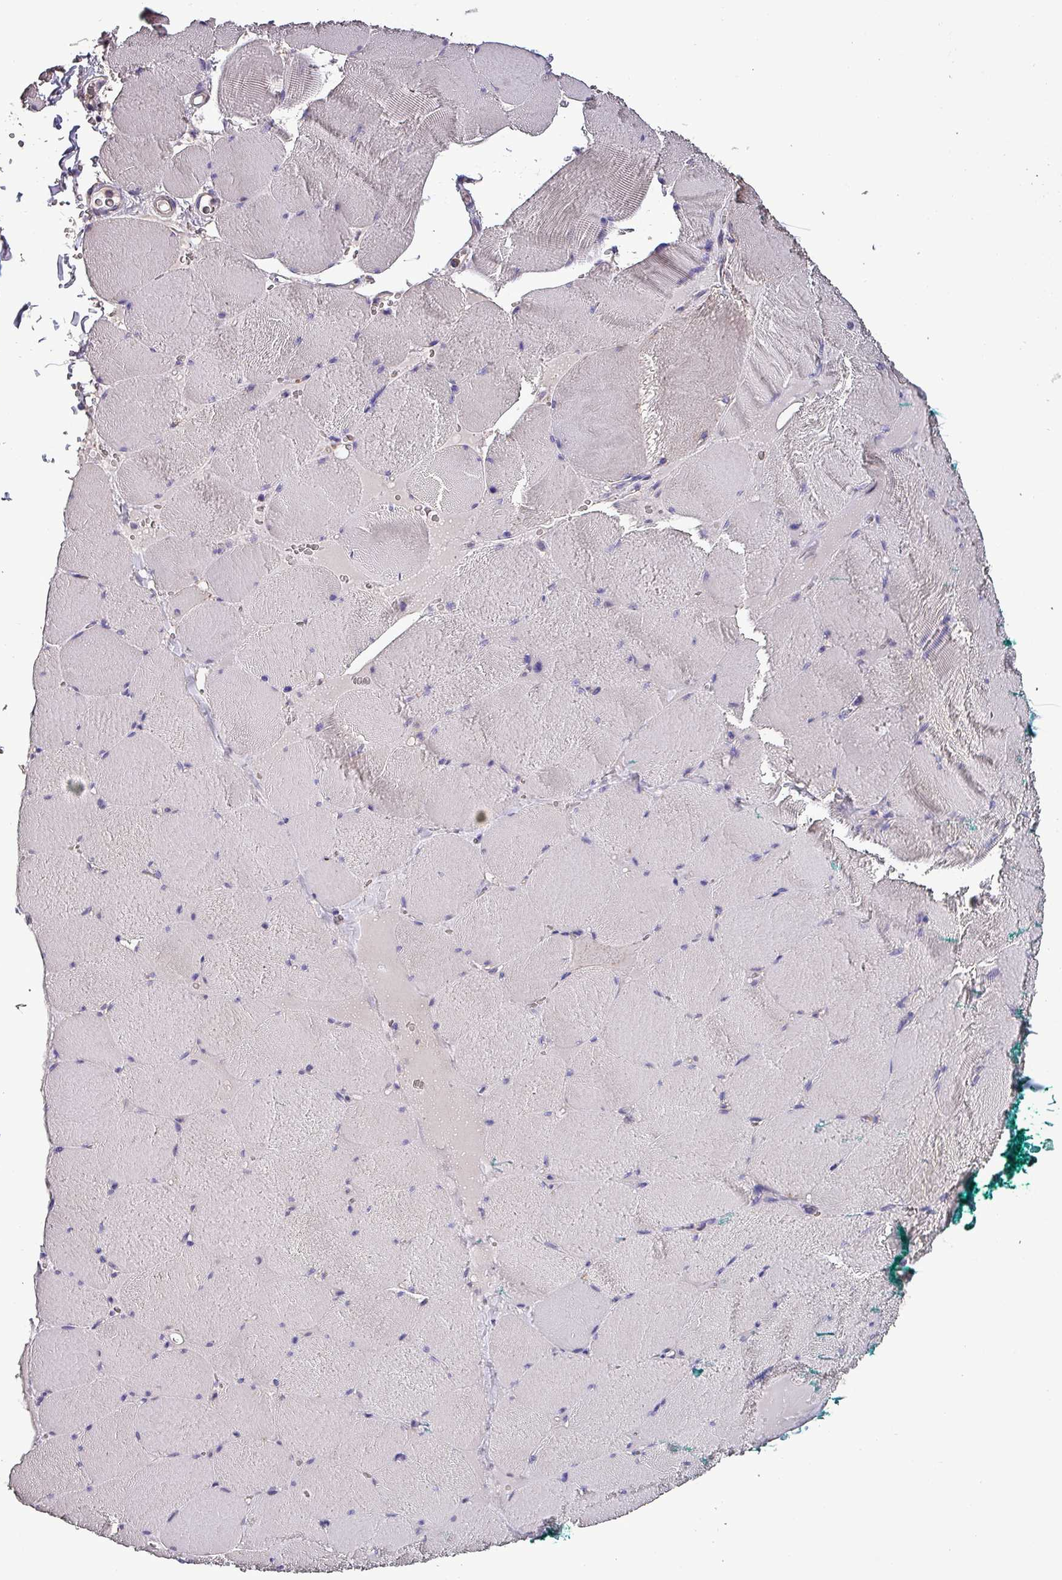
{"staining": {"intensity": "negative", "quantity": "none", "location": "none"}, "tissue": "skeletal muscle", "cell_type": "Myocytes", "image_type": "normal", "snomed": [{"axis": "morphology", "description": "Normal tissue, NOS"}, {"axis": "topography", "description": "Skeletal muscle"}, {"axis": "topography", "description": "Head-Neck"}], "caption": "Immunohistochemistry (IHC) photomicrograph of normal skeletal muscle: human skeletal muscle stained with DAB (3,3'-diaminobenzidine) reveals no significant protein staining in myocytes. (Stains: DAB IHC with hematoxylin counter stain, Microscopy: brightfield microscopy at high magnification).", "gene": "HTRA4", "patient": {"sex": "male", "age": 66}}